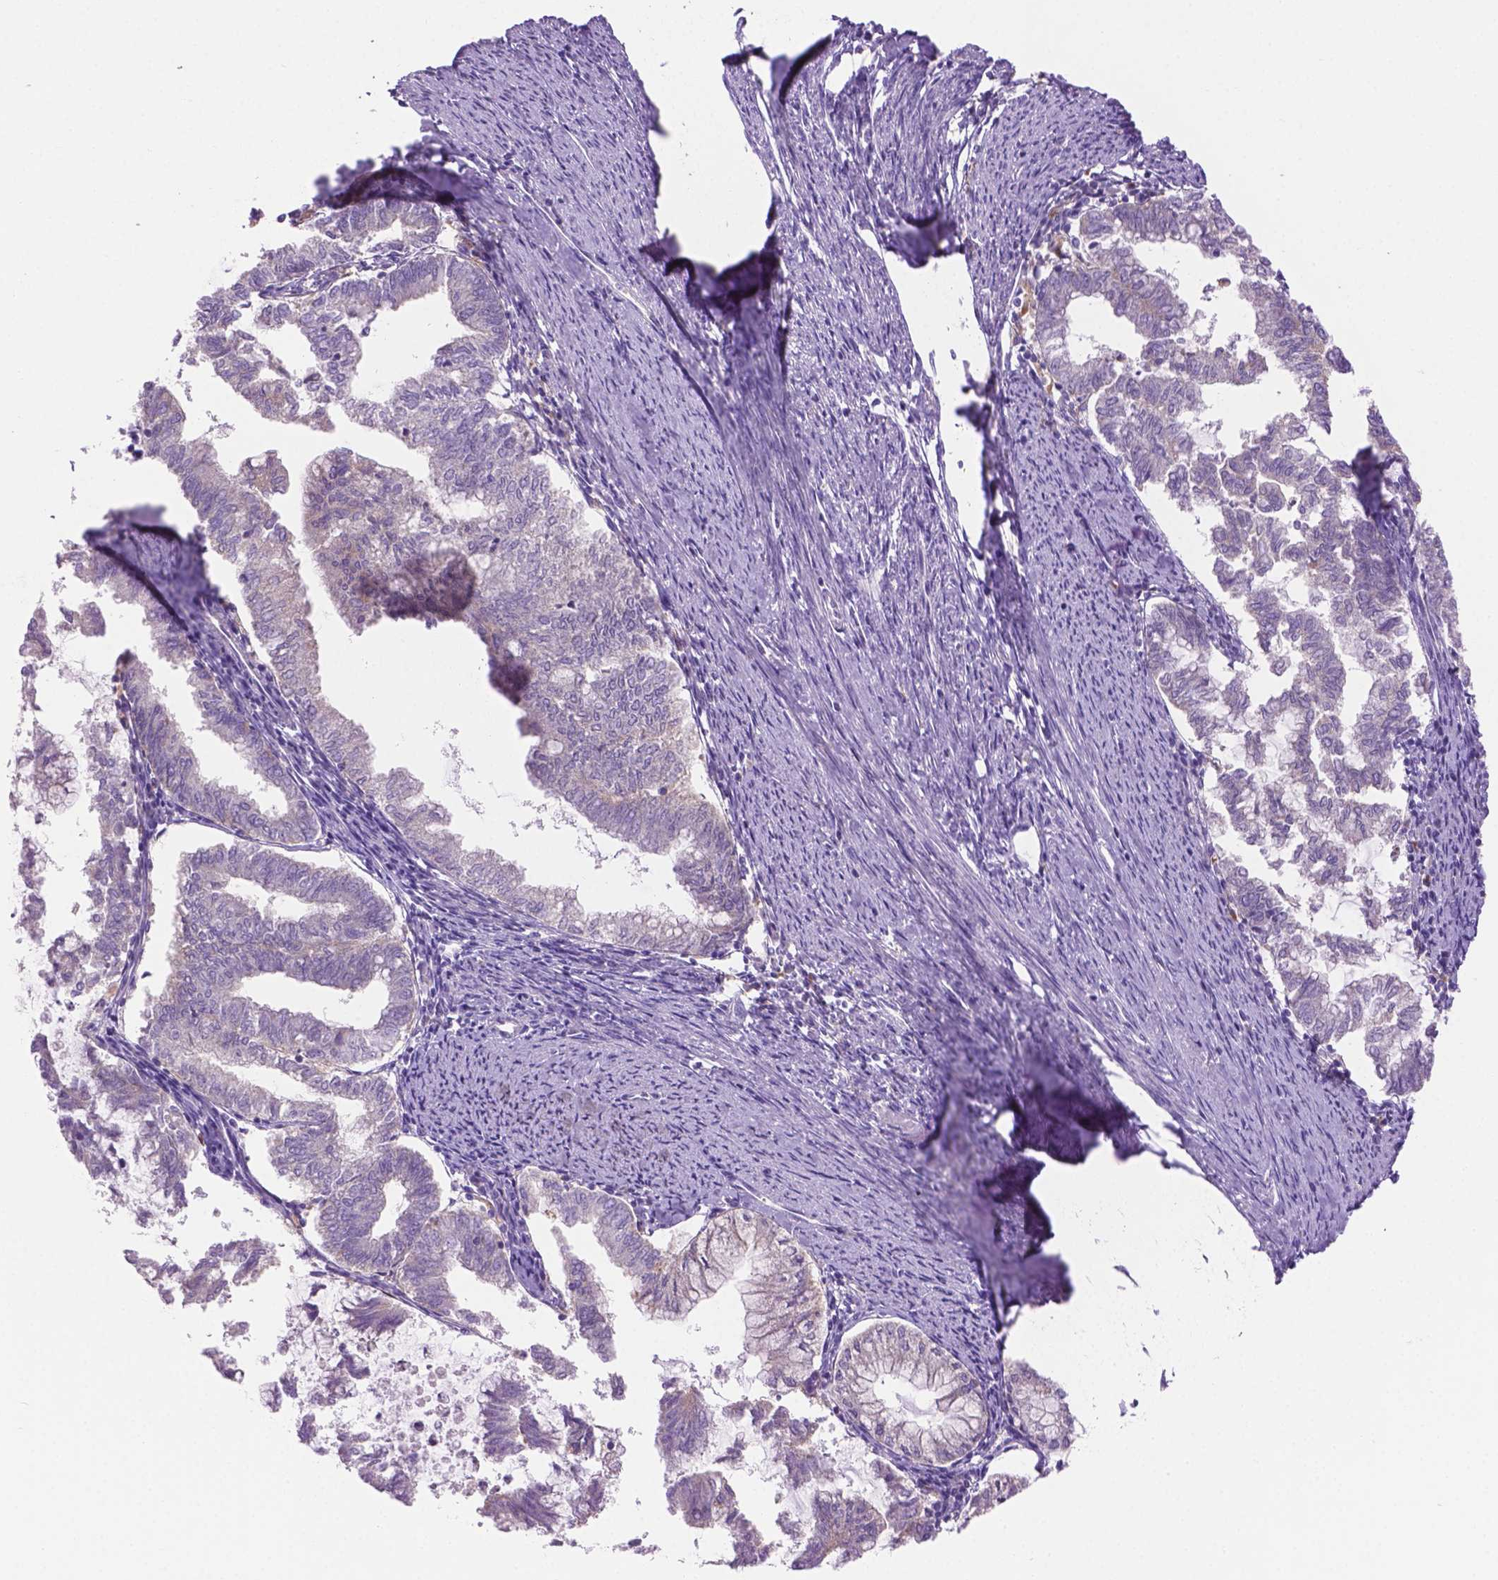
{"staining": {"intensity": "negative", "quantity": "none", "location": "none"}, "tissue": "endometrial cancer", "cell_type": "Tumor cells", "image_type": "cancer", "snomed": [{"axis": "morphology", "description": "Adenocarcinoma, NOS"}, {"axis": "topography", "description": "Endometrium"}], "caption": "Protein analysis of adenocarcinoma (endometrial) exhibits no significant positivity in tumor cells. Brightfield microscopy of immunohistochemistry stained with DAB (3,3'-diaminobenzidine) (brown) and hematoxylin (blue), captured at high magnification.", "gene": "CDH7", "patient": {"sex": "female", "age": 79}}